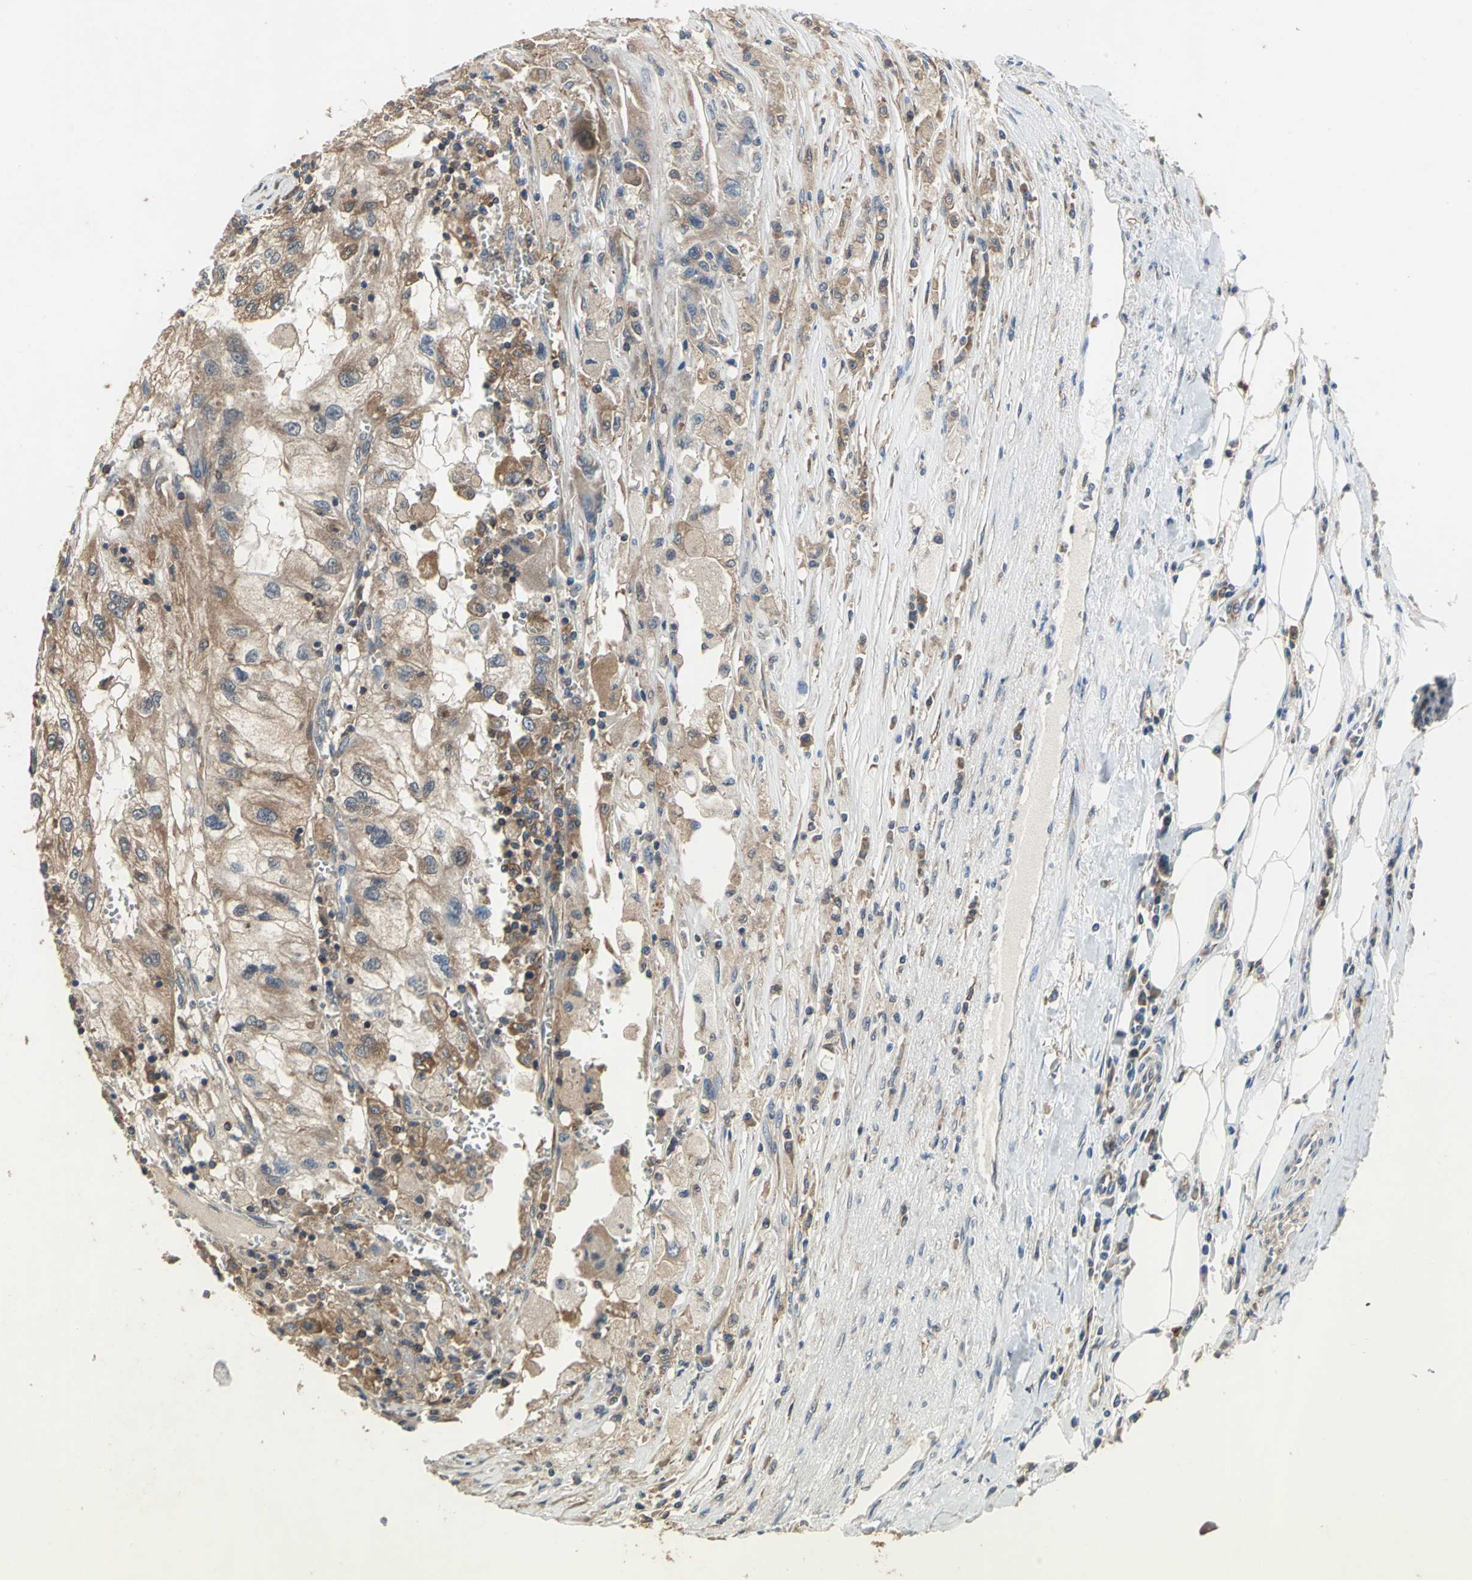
{"staining": {"intensity": "moderate", "quantity": ">75%", "location": "cytoplasmic/membranous"}, "tissue": "renal cancer", "cell_type": "Tumor cells", "image_type": "cancer", "snomed": [{"axis": "morphology", "description": "Normal tissue, NOS"}, {"axis": "morphology", "description": "Adenocarcinoma, NOS"}, {"axis": "topography", "description": "Kidney"}], "caption": "Immunohistochemistry (IHC) (DAB) staining of human renal cancer demonstrates moderate cytoplasmic/membranous protein staining in about >75% of tumor cells.", "gene": "CAPN1", "patient": {"sex": "male", "age": 71}}